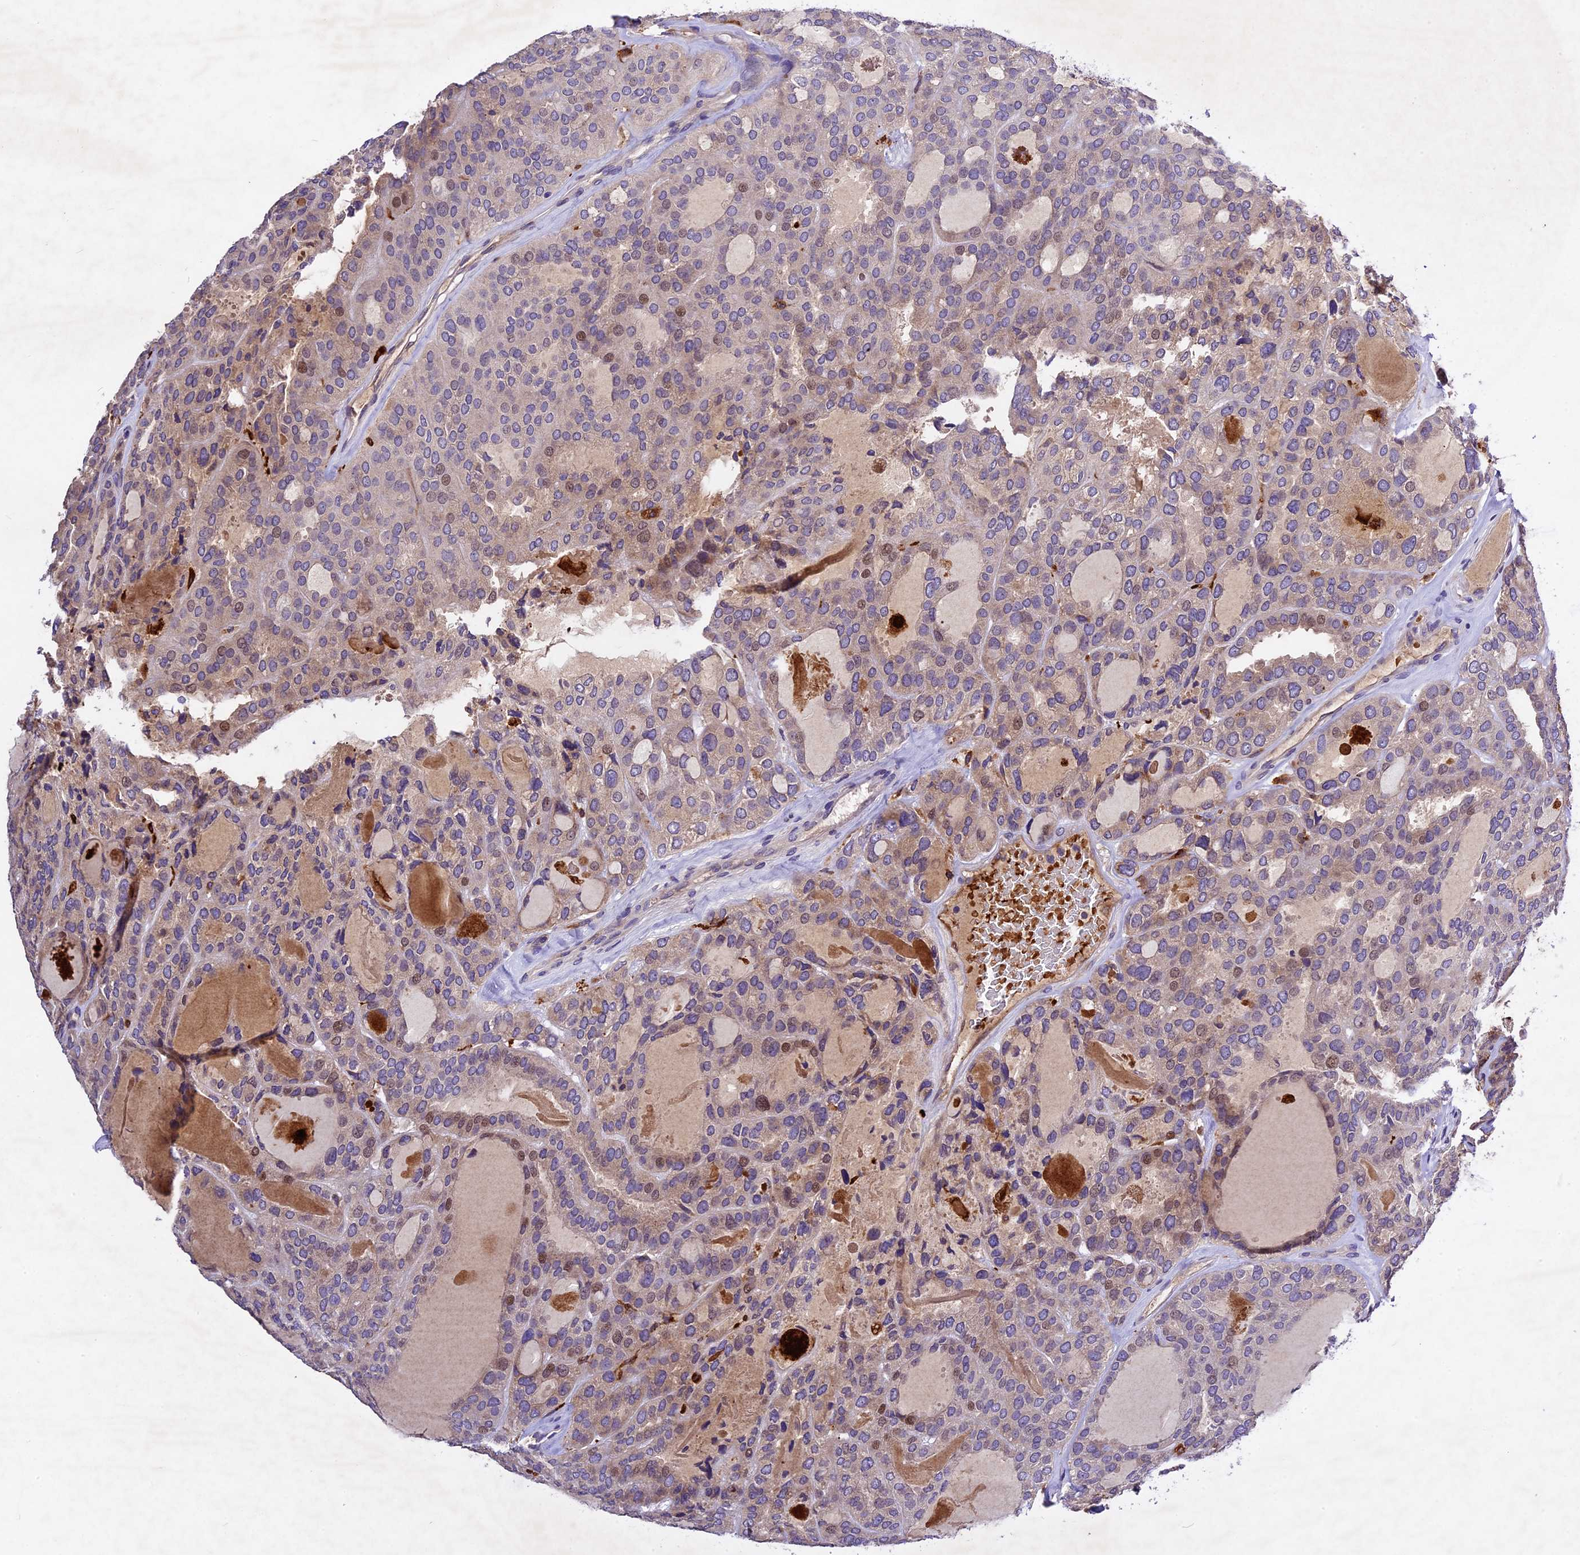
{"staining": {"intensity": "weak", "quantity": "<25%", "location": "cytoplasmic/membranous,nuclear"}, "tissue": "thyroid cancer", "cell_type": "Tumor cells", "image_type": "cancer", "snomed": [{"axis": "morphology", "description": "Follicular adenoma carcinoma, NOS"}, {"axis": "topography", "description": "Thyroid gland"}], "caption": "Histopathology image shows no significant protein expression in tumor cells of follicular adenoma carcinoma (thyroid). (Brightfield microscopy of DAB immunohistochemistry (IHC) at high magnification).", "gene": "CILP2", "patient": {"sex": "male", "age": 75}}